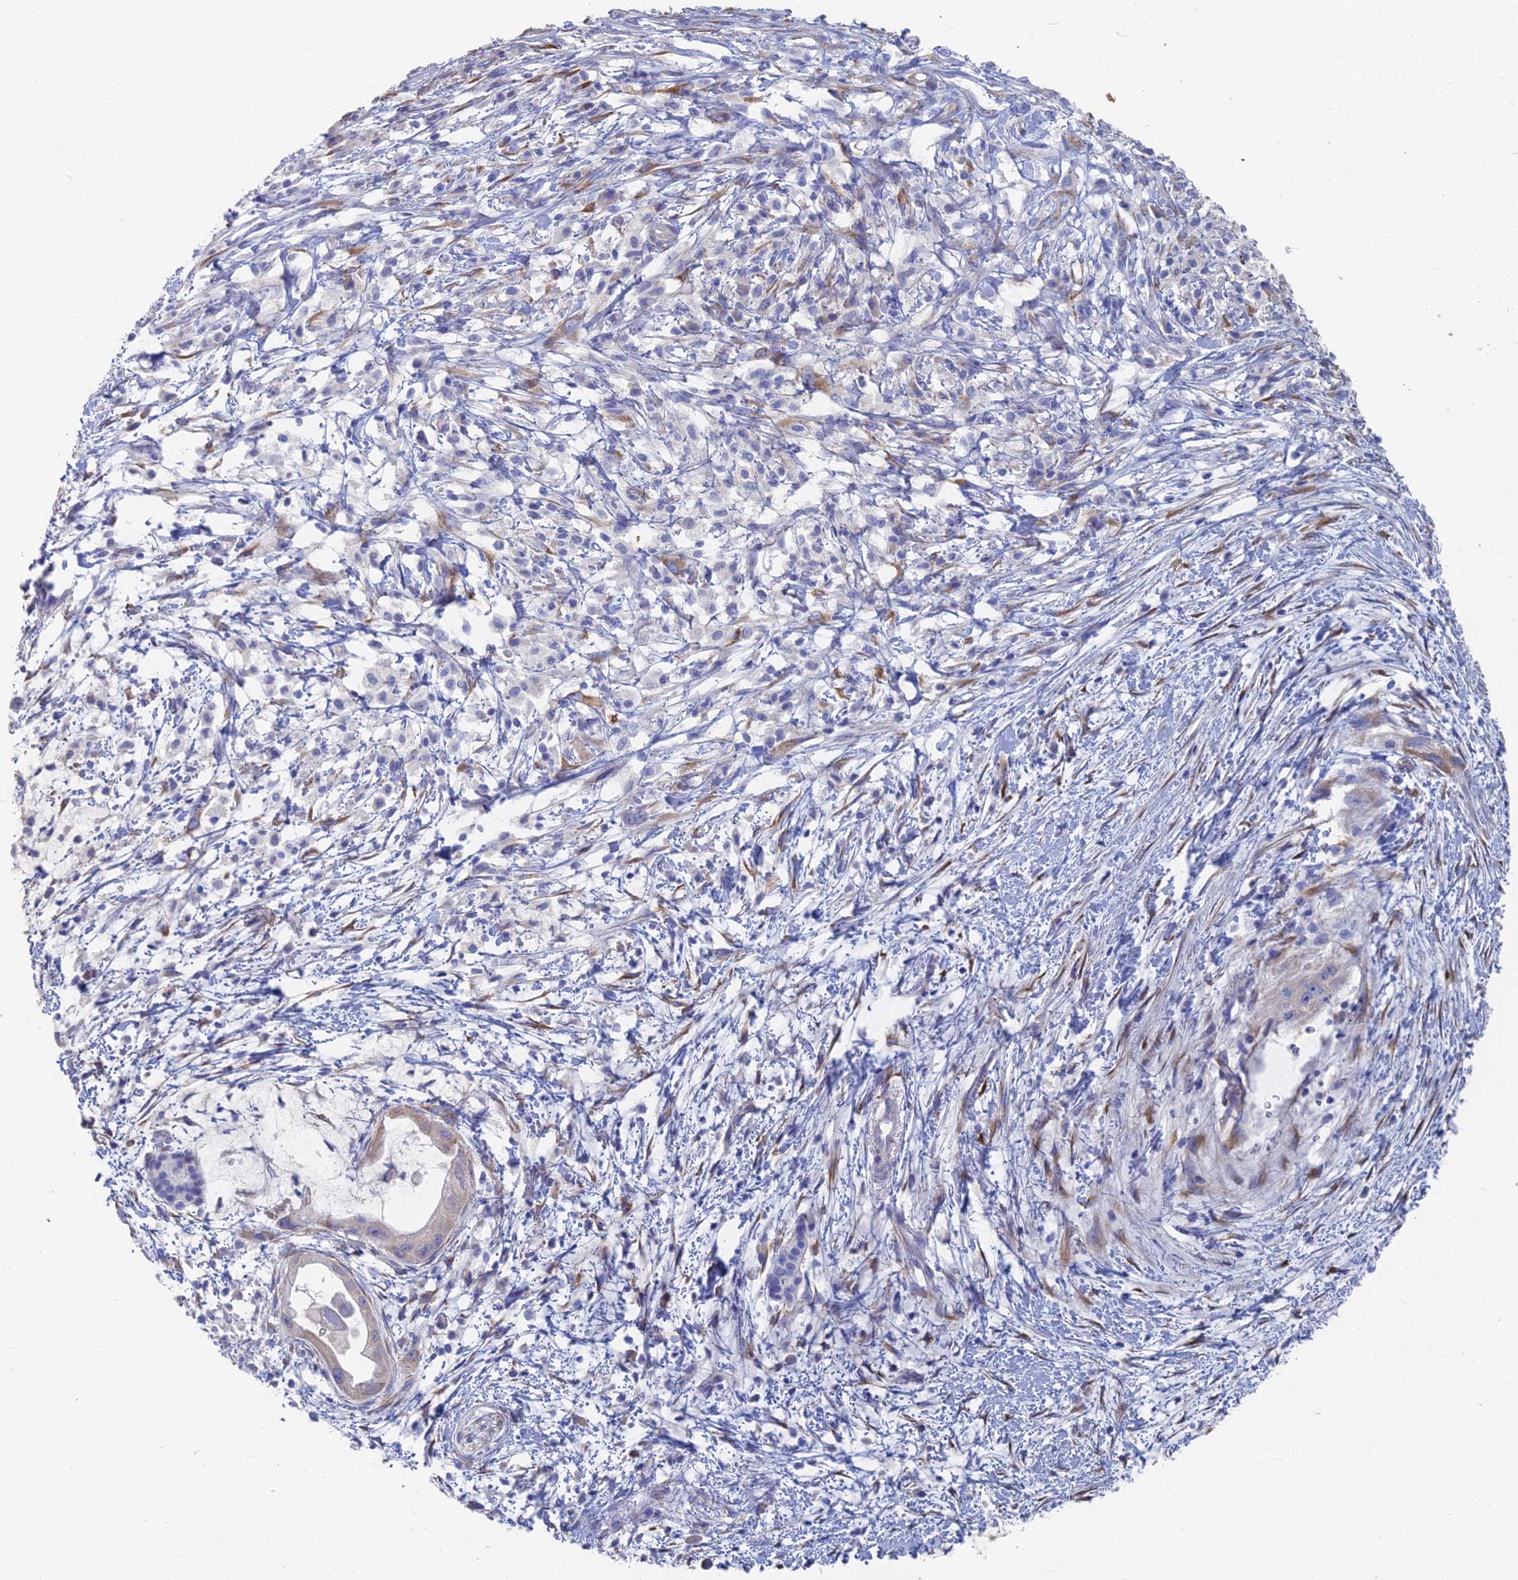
{"staining": {"intensity": "negative", "quantity": "none", "location": "none"}, "tissue": "pancreatic cancer", "cell_type": "Tumor cells", "image_type": "cancer", "snomed": [{"axis": "morphology", "description": "Adenocarcinoma, NOS"}, {"axis": "topography", "description": "Pancreas"}], "caption": "The immunohistochemistry (IHC) image has no significant expression in tumor cells of pancreatic cancer tissue.", "gene": "TNNT3", "patient": {"sex": "male", "age": 48}}